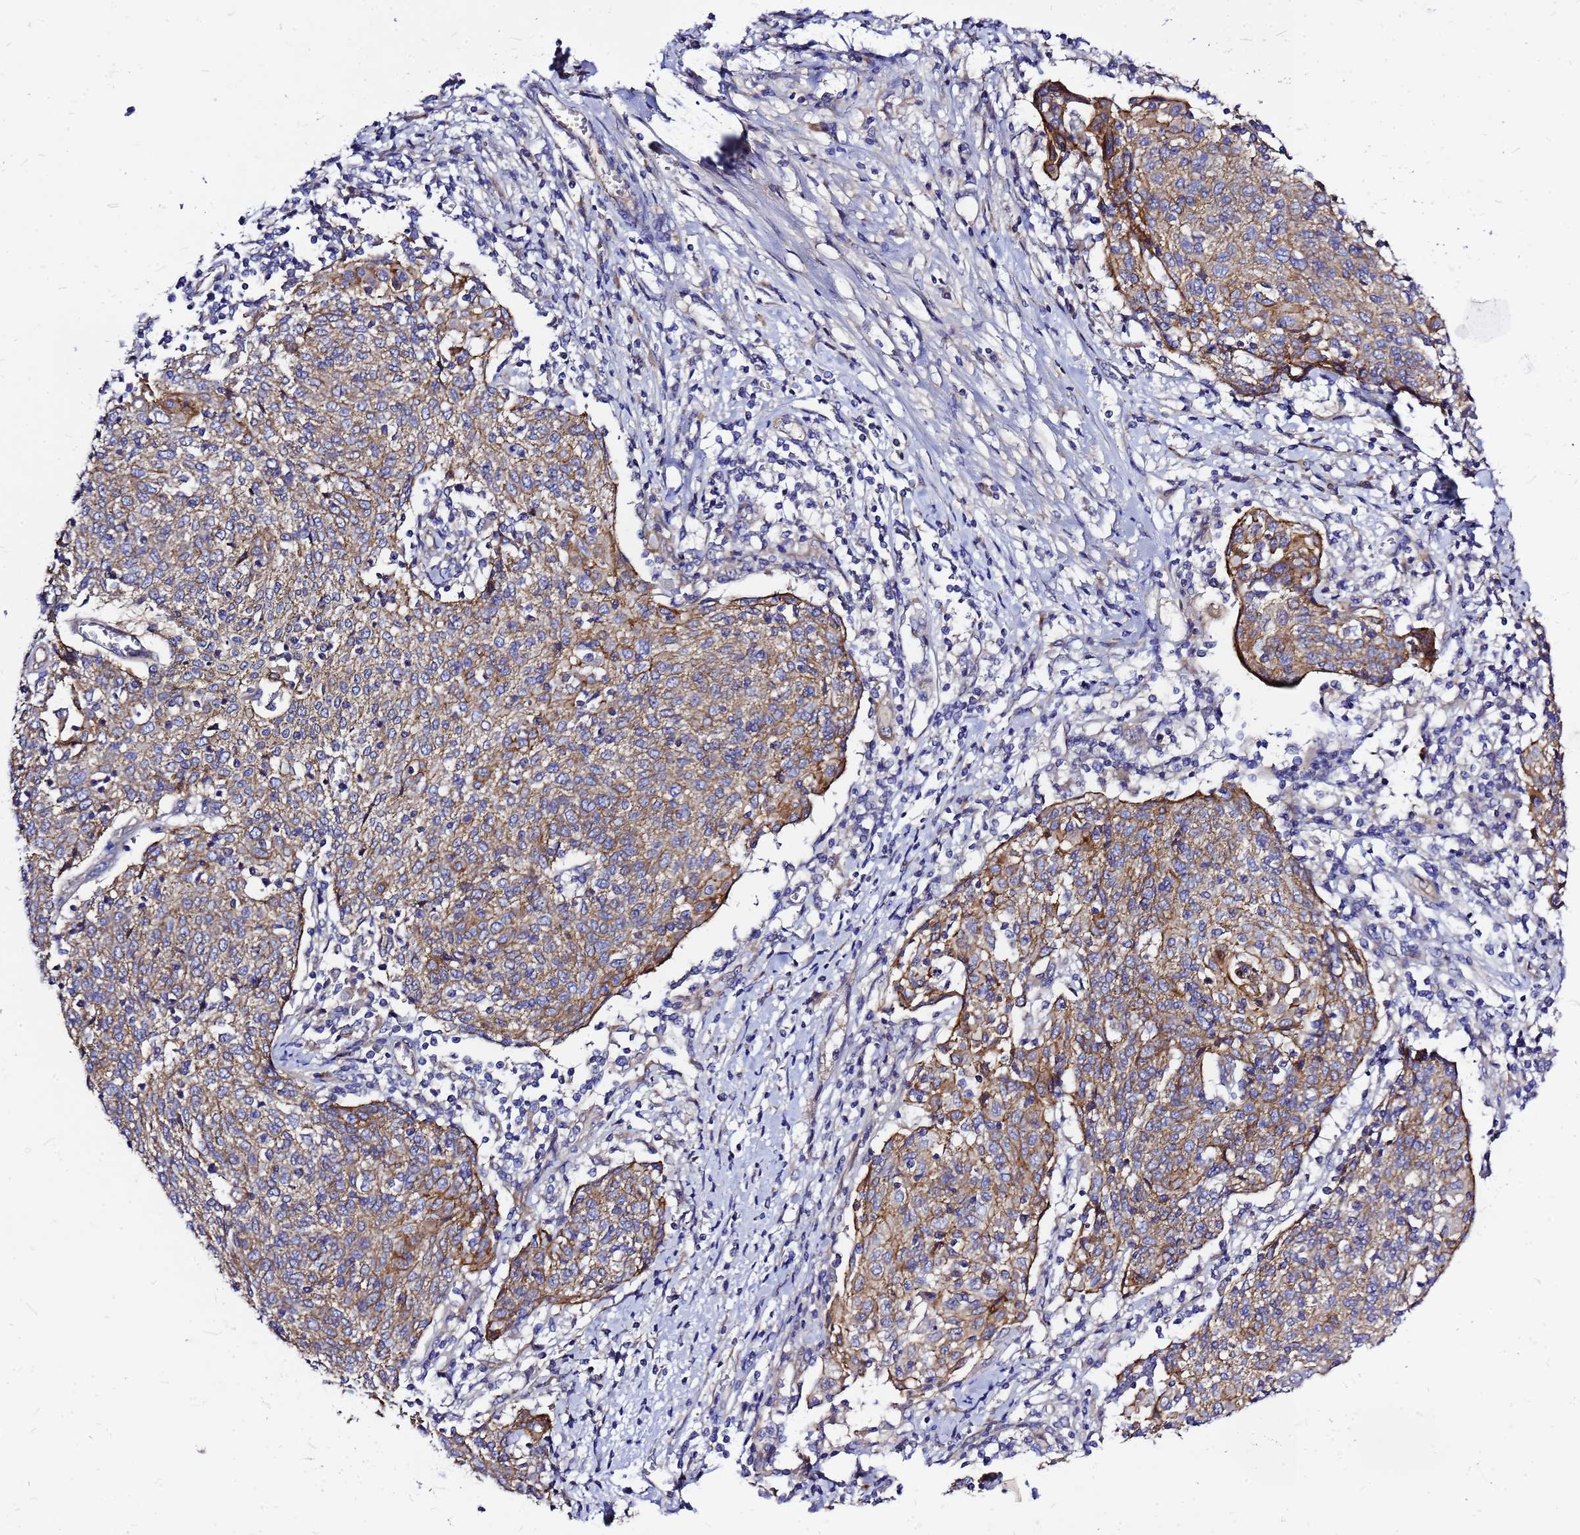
{"staining": {"intensity": "moderate", "quantity": ">75%", "location": "cytoplasmic/membranous"}, "tissue": "cervical cancer", "cell_type": "Tumor cells", "image_type": "cancer", "snomed": [{"axis": "morphology", "description": "Squamous cell carcinoma, NOS"}, {"axis": "topography", "description": "Cervix"}], "caption": "The image demonstrates staining of squamous cell carcinoma (cervical), revealing moderate cytoplasmic/membranous protein expression (brown color) within tumor cells.", "gene": "FBXW5", "patient": {"sex": "female", "age": 52}}